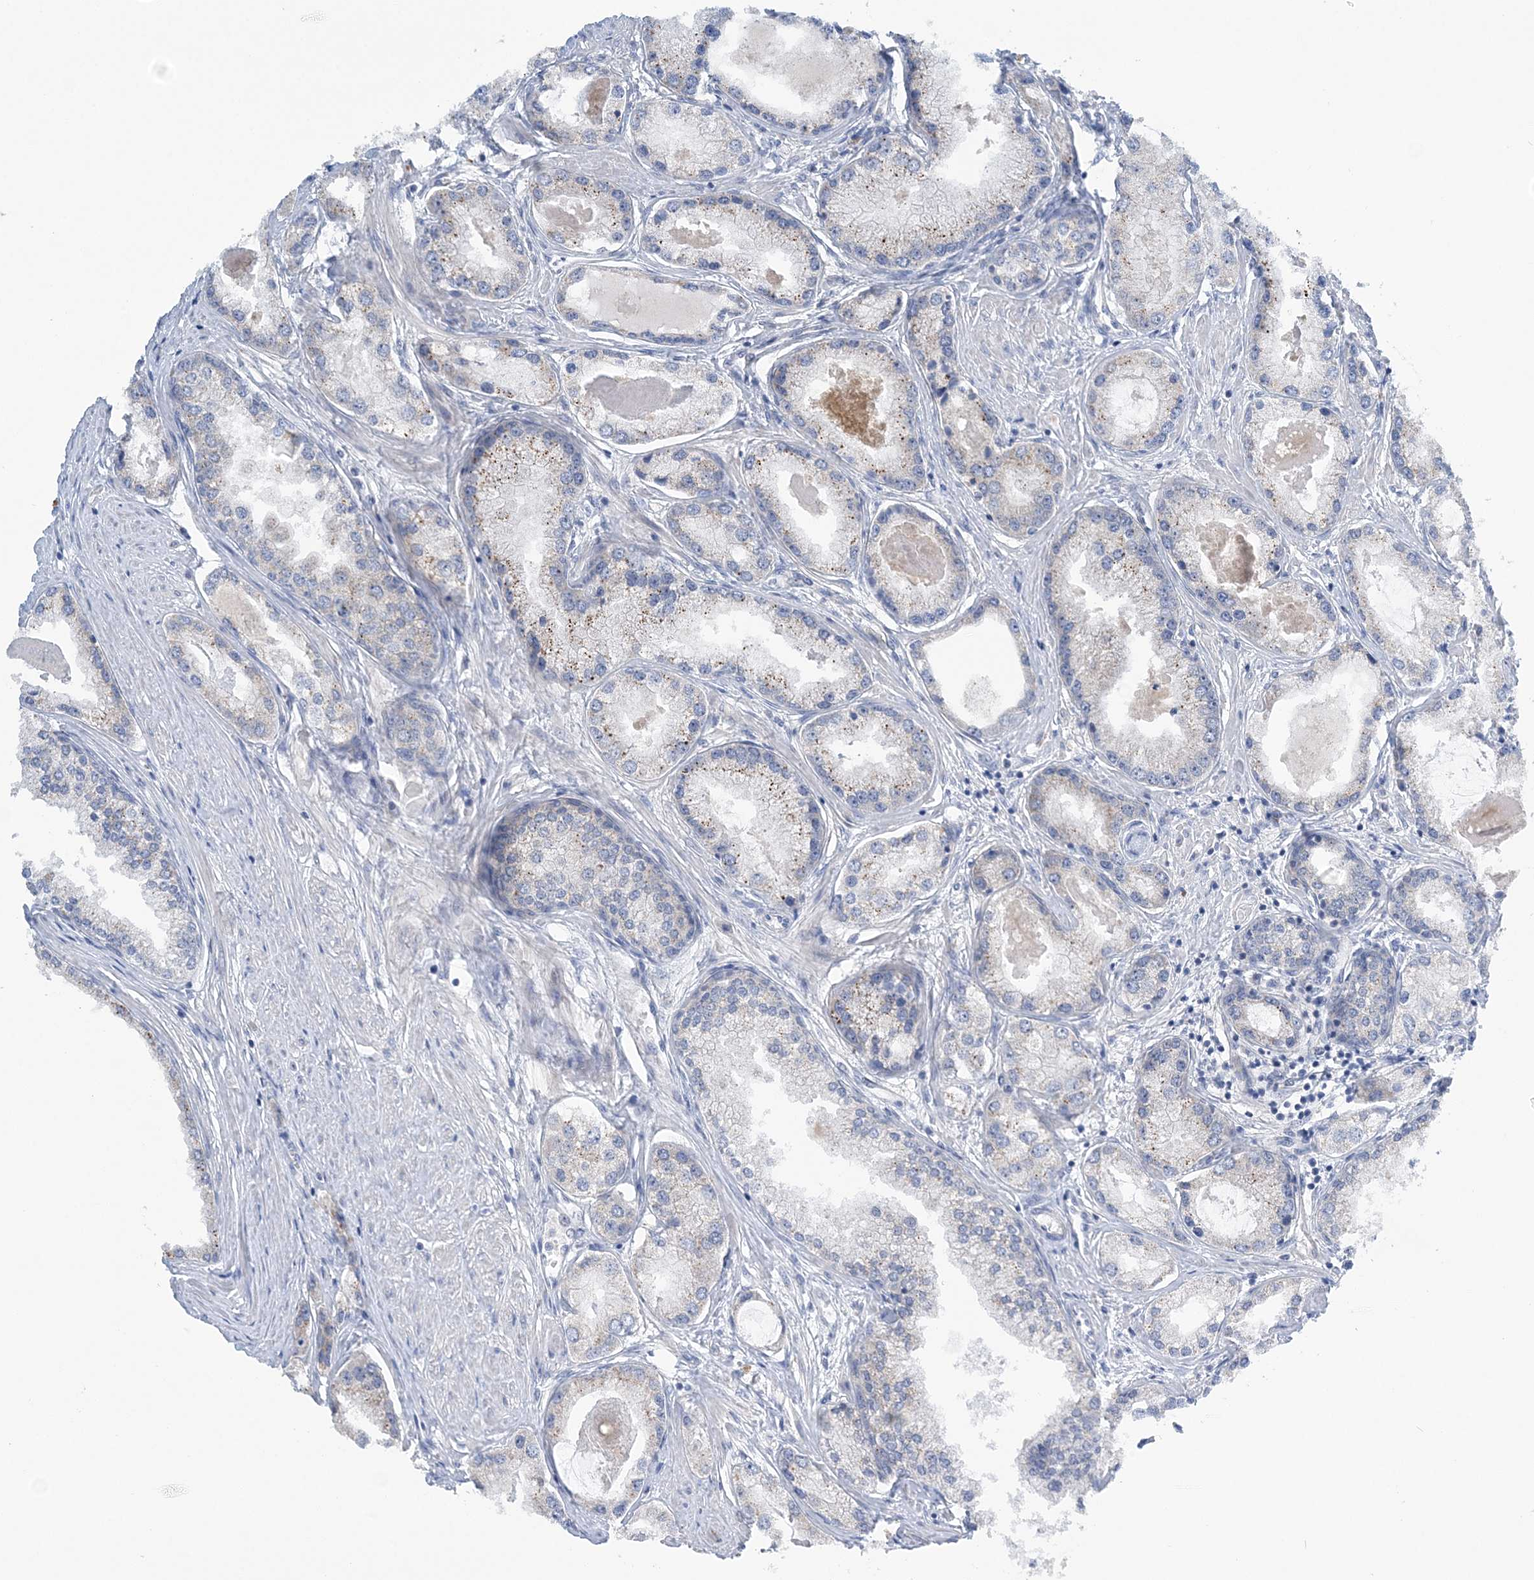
{"staining": {"intensity": "weak", "quantity": "<25%", "location": "cytoplasmic/membranous"}, "tissue": "prostate cancer", "cell_type": "Tumor cells", "image_type": "cancer", "snomed": [{"axis": "morphology", "description": "Adenocarcinoma, Low grade"}, {"axis": "topography", "description": "Prostate"}], "caption": "The histopathology image reveals no staining of tumor cells in prostate cancer (low-grade adenocarcinoma). (DAB (3,3'-diaminobenzidine) immunohistochemistry with hematoxylin counter stain).", "gene": "COPE", "patient": {"sex": "male", "age": 62}}